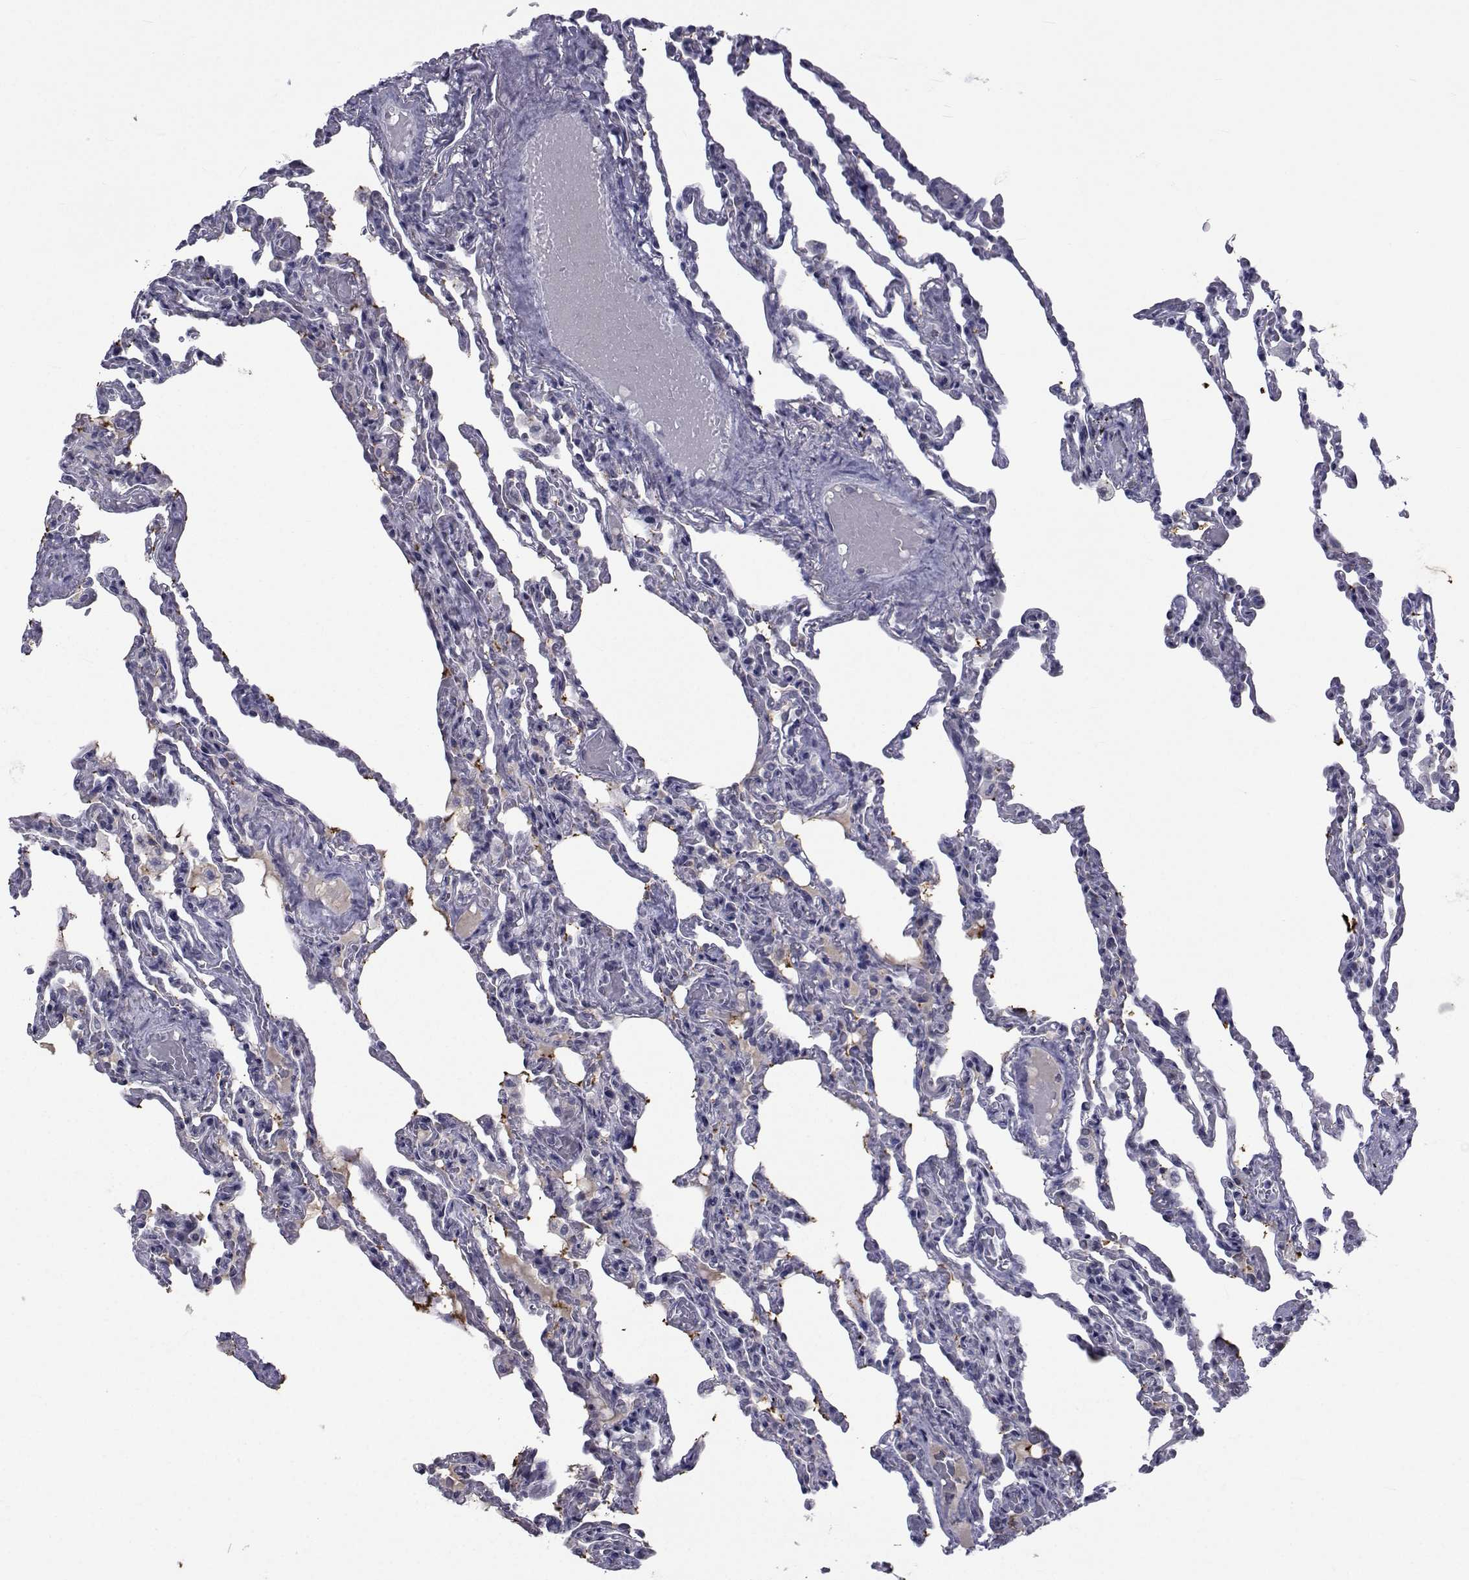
{"staining": {"intensity": "negative", "quantity": "none", "location": "none"}, "tissue": "lung", "cell_type": "Alveolar cells", "image_type": "normal", "snomed": [{"axis": "morphology", "description": "Normal tissue, NOS"}, {"axis": "topography", "description": "Lung"}], "caption": "Alveolar cells are negative for brown protein staining in normal lung. (Immunohistochemistry (ihc), brightfield microscopy, high magnification).", "gene": "PAX2", "patient": {"sex": "female", "age": 43}}